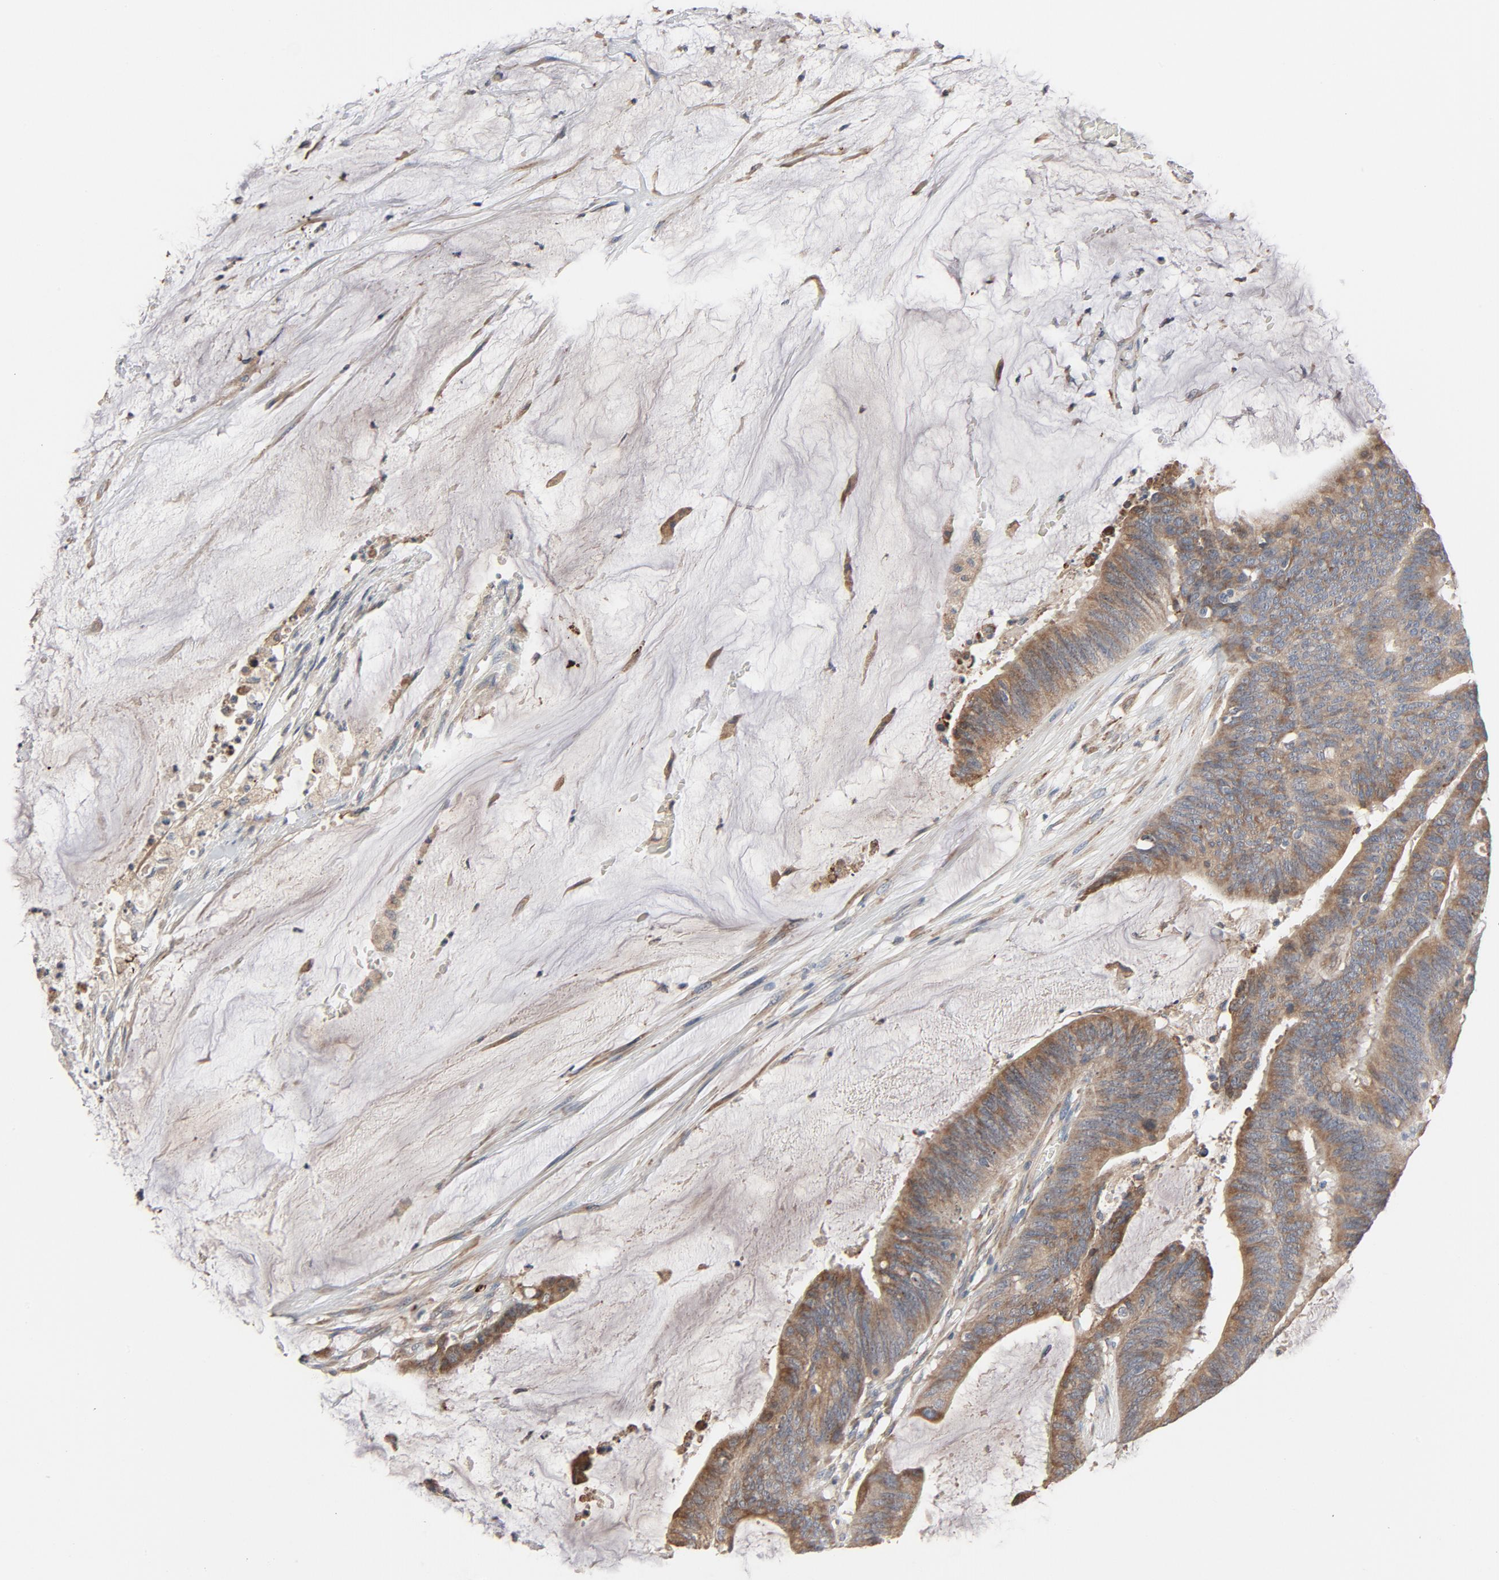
{"staining": {"intensity": "strong", "quantity": ">75%", "location": "cytoplasmic/membranous"}, "tissue": "colorectal cancer", "cell_type": "Tumor cells", "image_type": "cancer", "snomed": [{"axis": "morphology", "description": "Adenocarcinoma, NOS"}, {"axis": "topography", "description": "Rectum"}], "caption": "Colorectal cancer (adenocarcinoma) stained with immunohistochemistry demonstrates strong cytoplasmic/membranous positivity in approximately >75% of tumor cells. (DAB IHC, brown staining for protein, blue staining for nuclei).", "gene": "TLR4", "patient": {"sex": "female", "age": 66}}